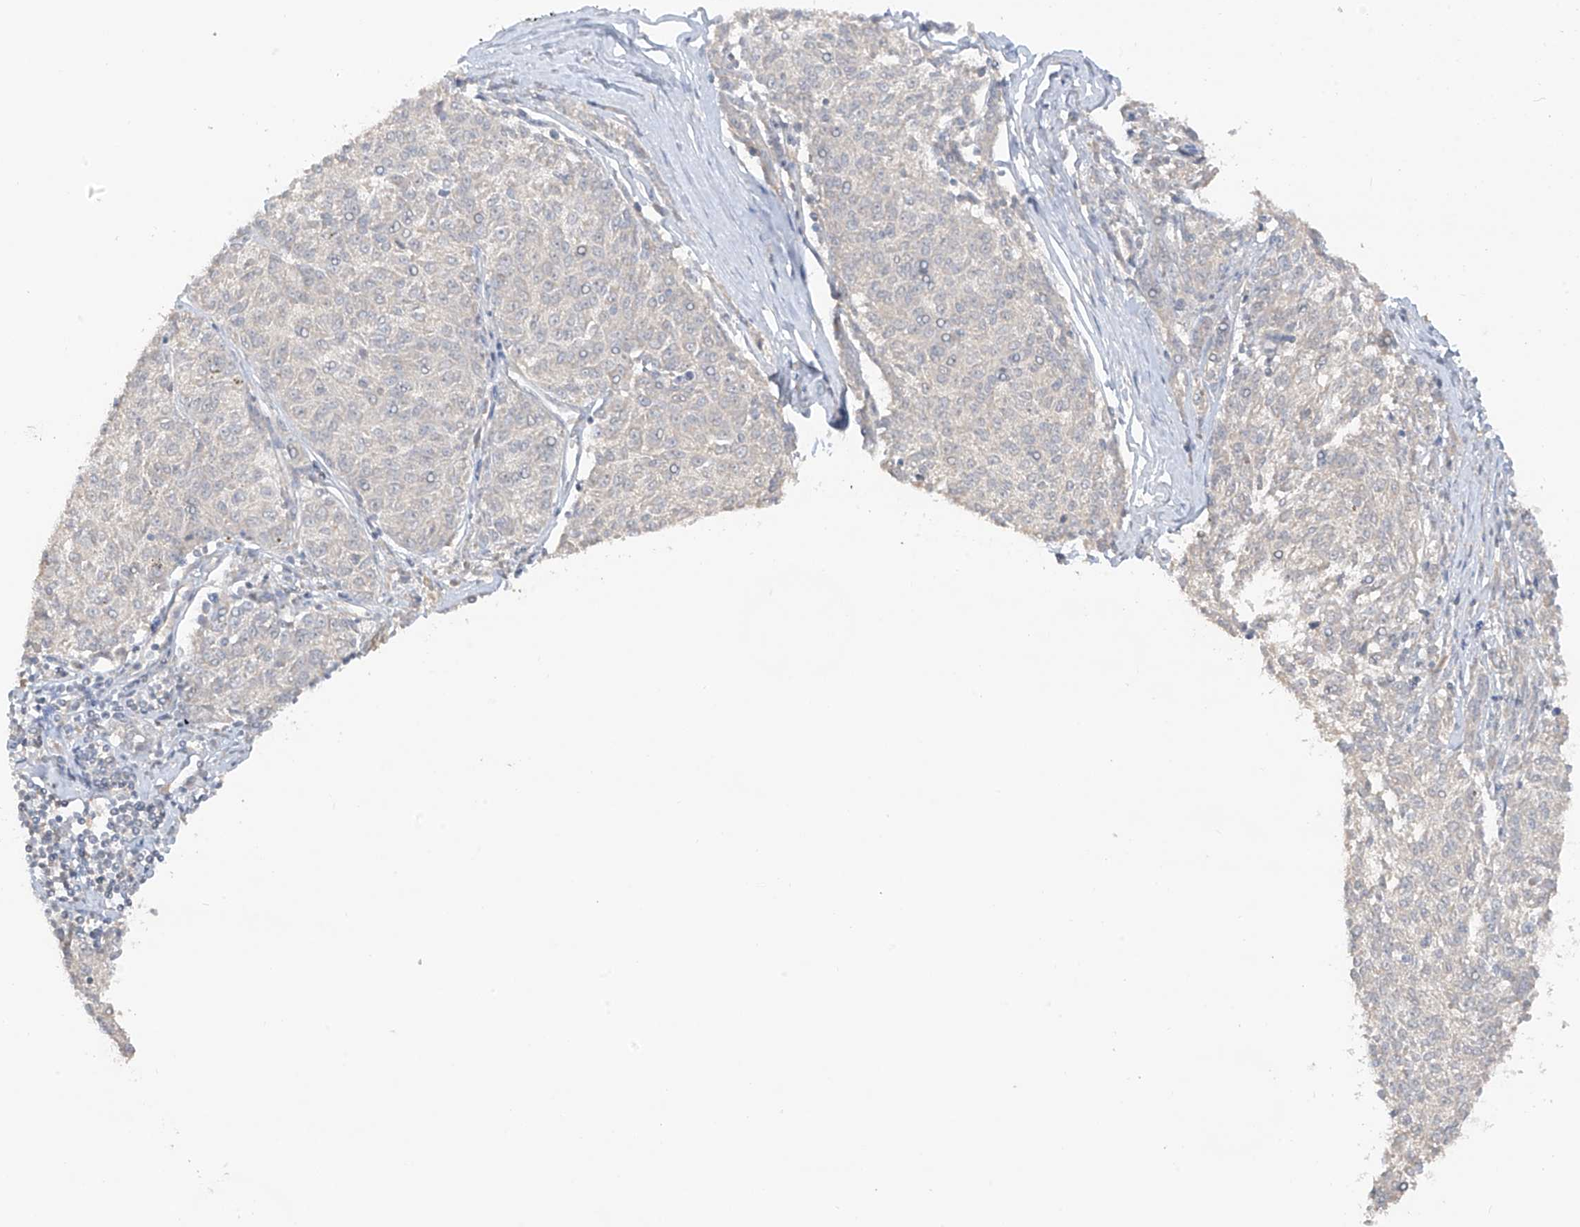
{"staining": {"intensity": "negative", "quantity": "none", "location": "none"}, "tissue": "melanoma", "cell_type": "Tumor cells", "image_type": "cancer", "snomed": [{"axis": "morphology", "description": "Malignant melanoma, NOS"}, {"axis": "topography", "description": "Skin"}], "caption": "Immunohistochemical staining of human melanoma shows no significant positivity in tumor cells.", "gene": "ANGEL2", "patient": {"sex": "female", "age": 72}}